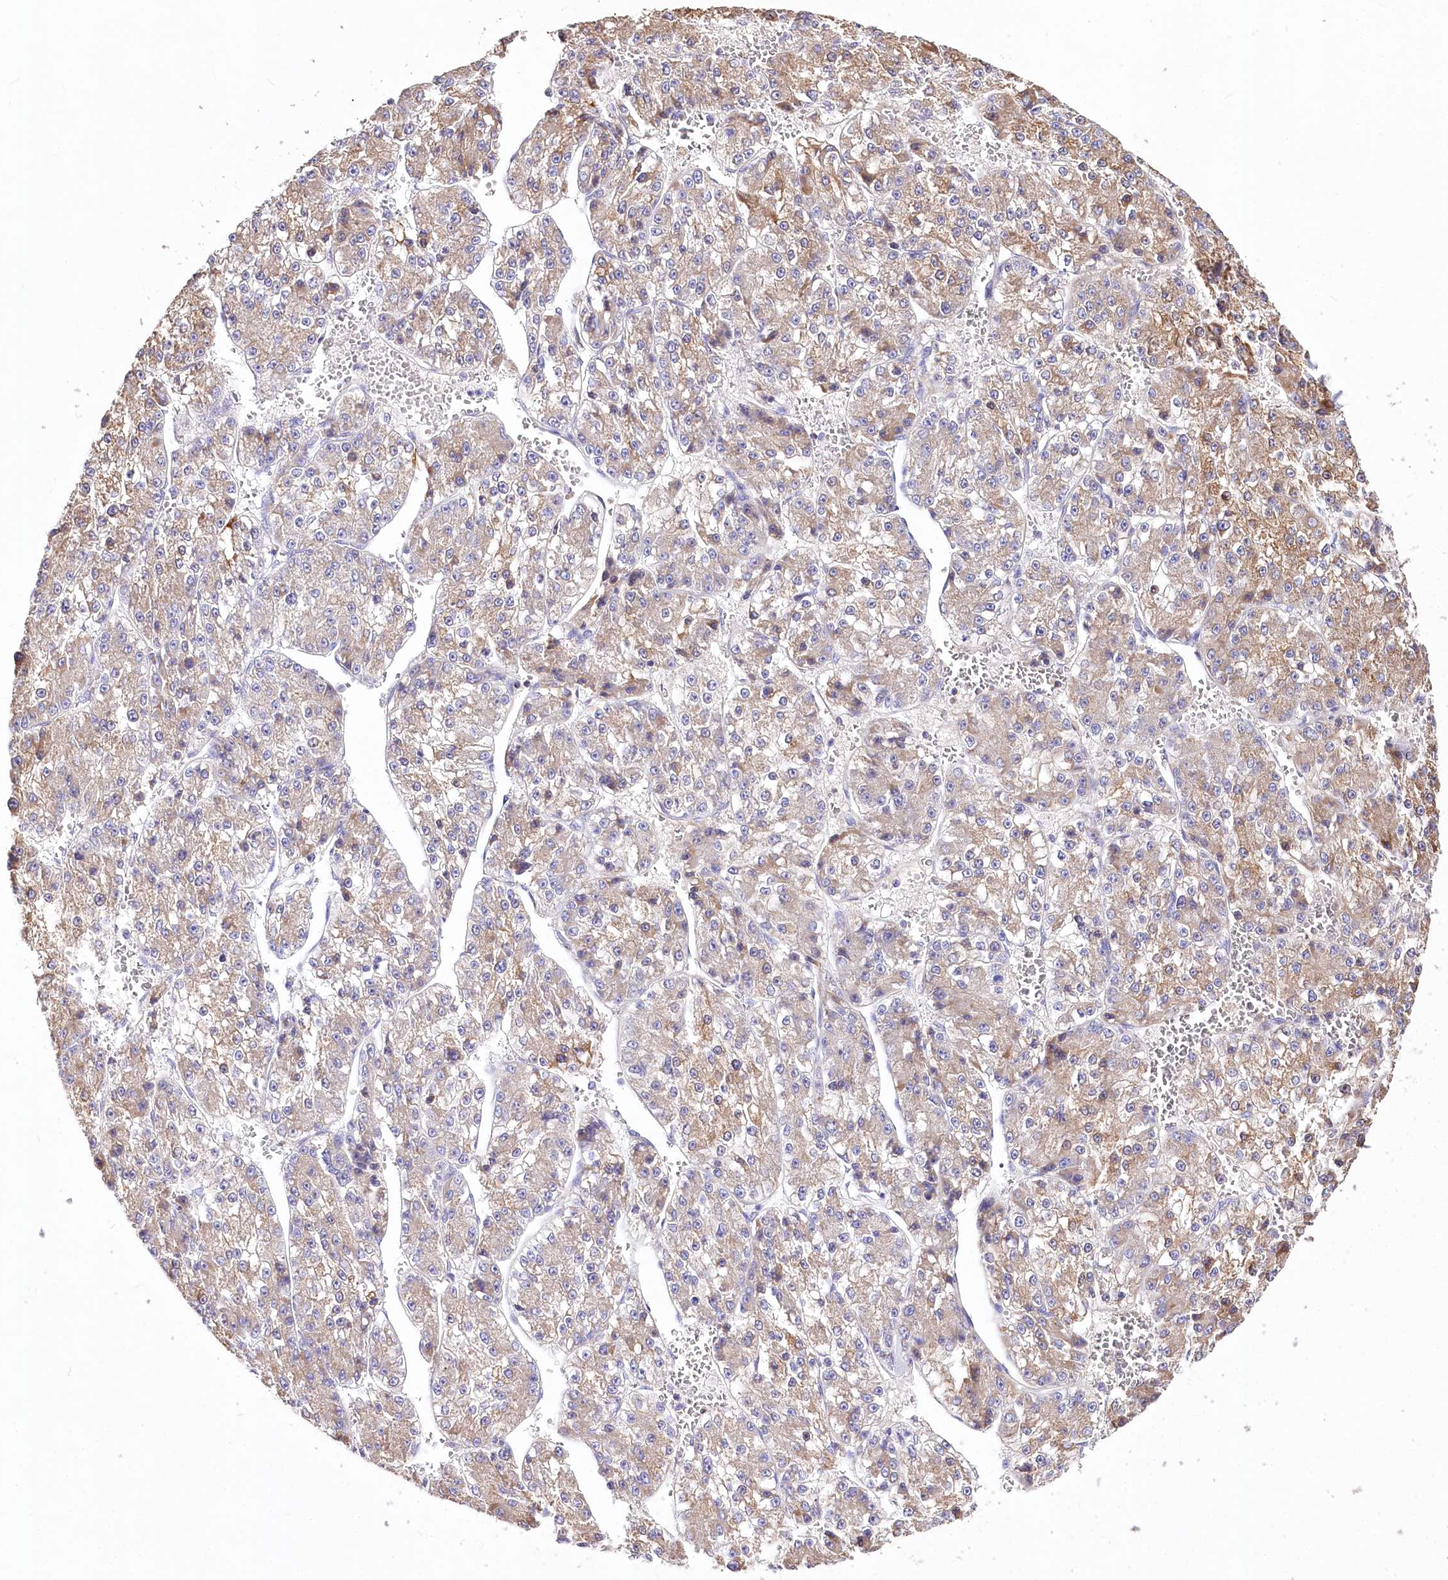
{"staining": {"intensity": "weak", "quantity": ">75%", "location": "cytoplasmic/membranous"}, "tissue": "liver cancer", "cell_type": "Tumor cells", "image_type": "cancer", "snomed": [{"axis": "morphology", "description": "Carcinoma, Hepatocellular, NOS"}, {"axis": "topography", "description": "Liver"}], "caption": "Hepatocellular carcinoma (liver) stained with a protein marker exhibits weak staining in tumor cells.", "gene": "PTER", "patient": {"sex": "female", "age": 73}}